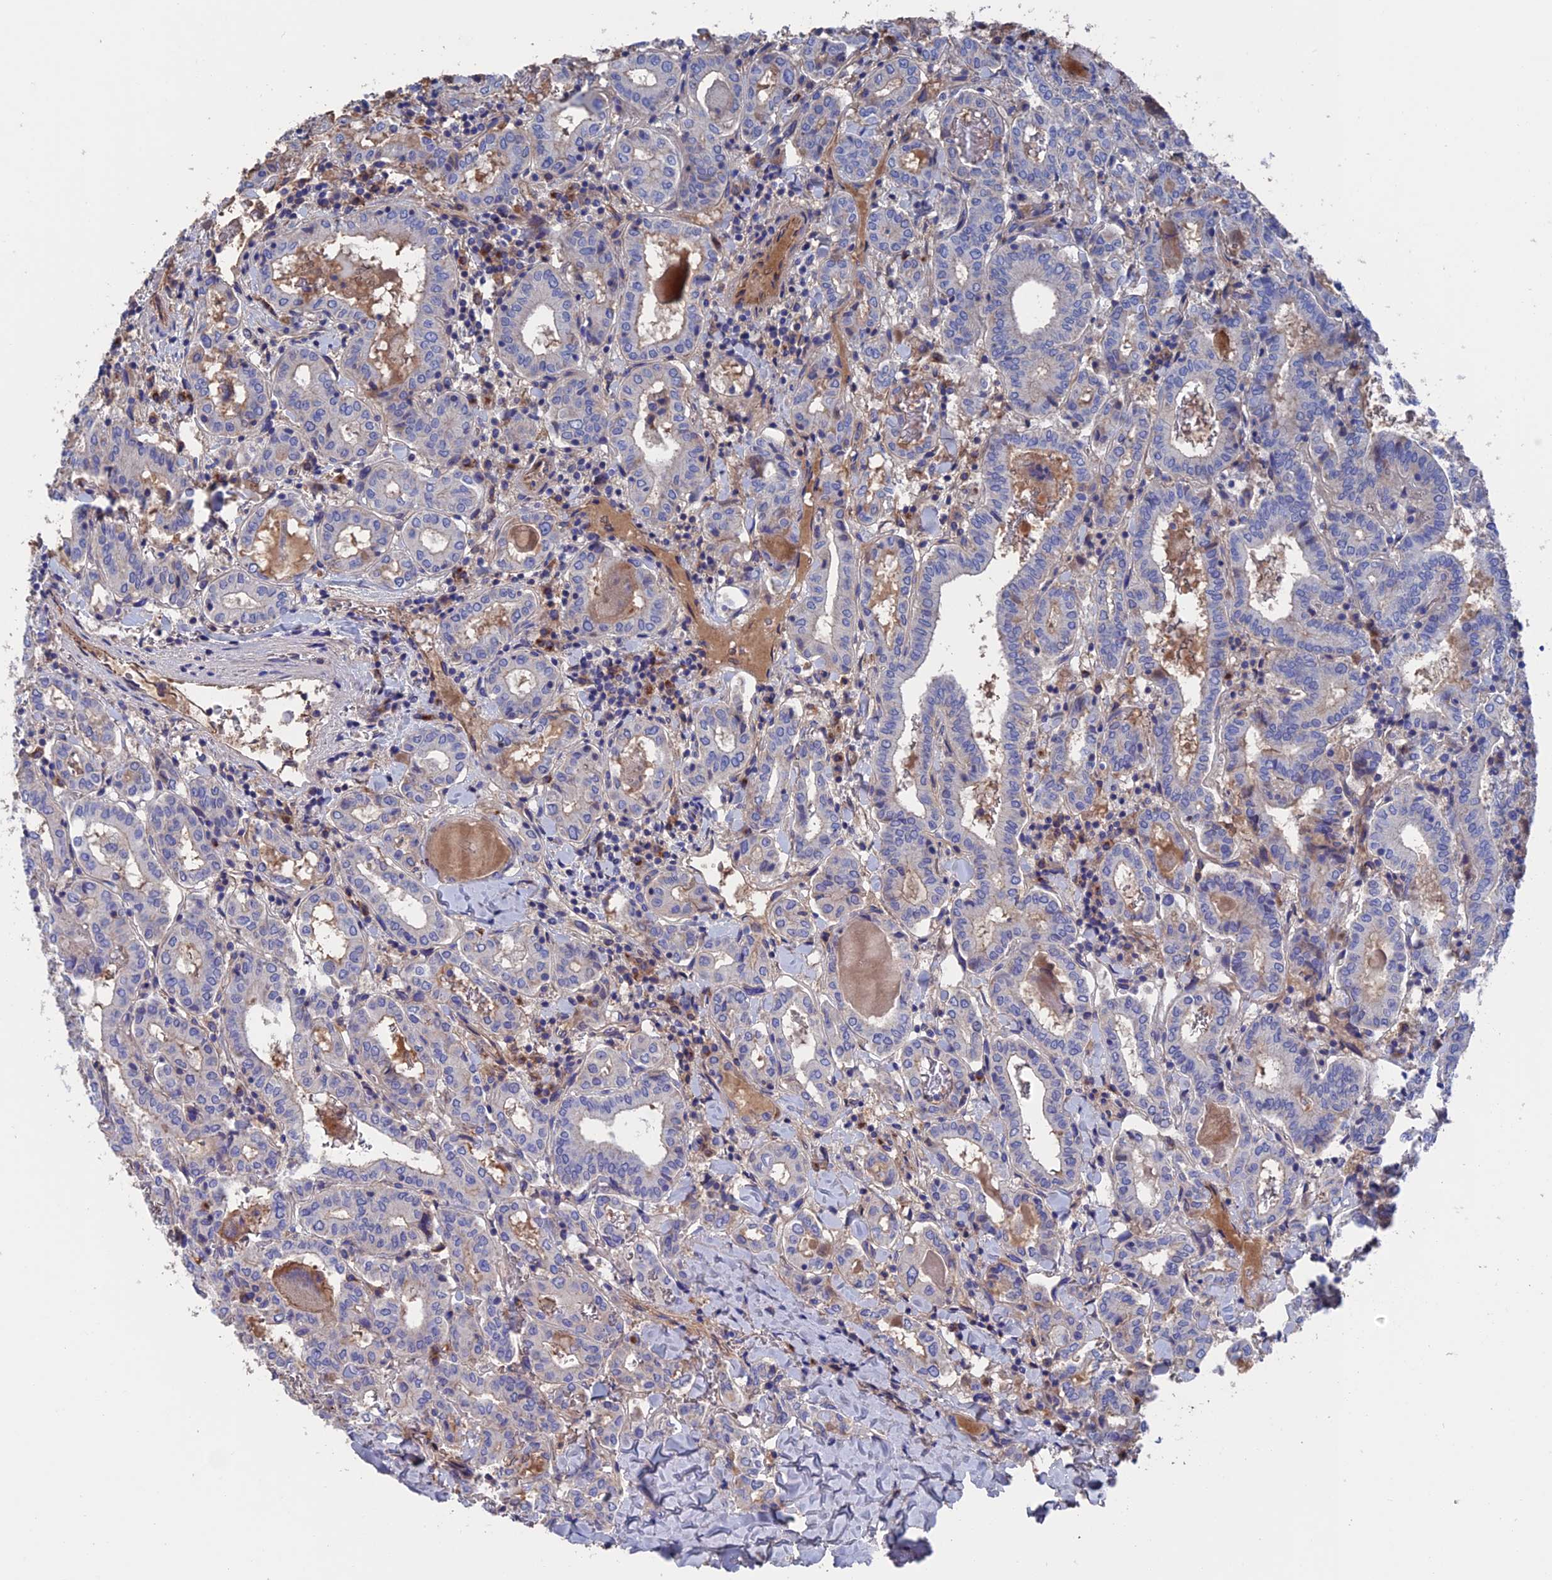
{"staining": {"intensity": "moderate", "quantity": "<25%", "location": "cytoplasmic/membranous"}, "tissue": "thyroid cancer", "cell_type": "Tumor cells", "image_type": "cancer", "snomed": [{"axis": "morphology", "description": "Papillary adenocarcinoma, NOS"}, {"axis": "topography", "description": "Thyroid gland"}], "caption": "Immunohistochemistry (DAB) staining of human thyroid cancer exhibits moderate cytoplasmic/membranous protein positivity in approximately <25% of tumor cells. (IHC, brightfield microscopy, high magnification).", "gene": "HPF1", "patient": {"sex": "female", "age": 72}}